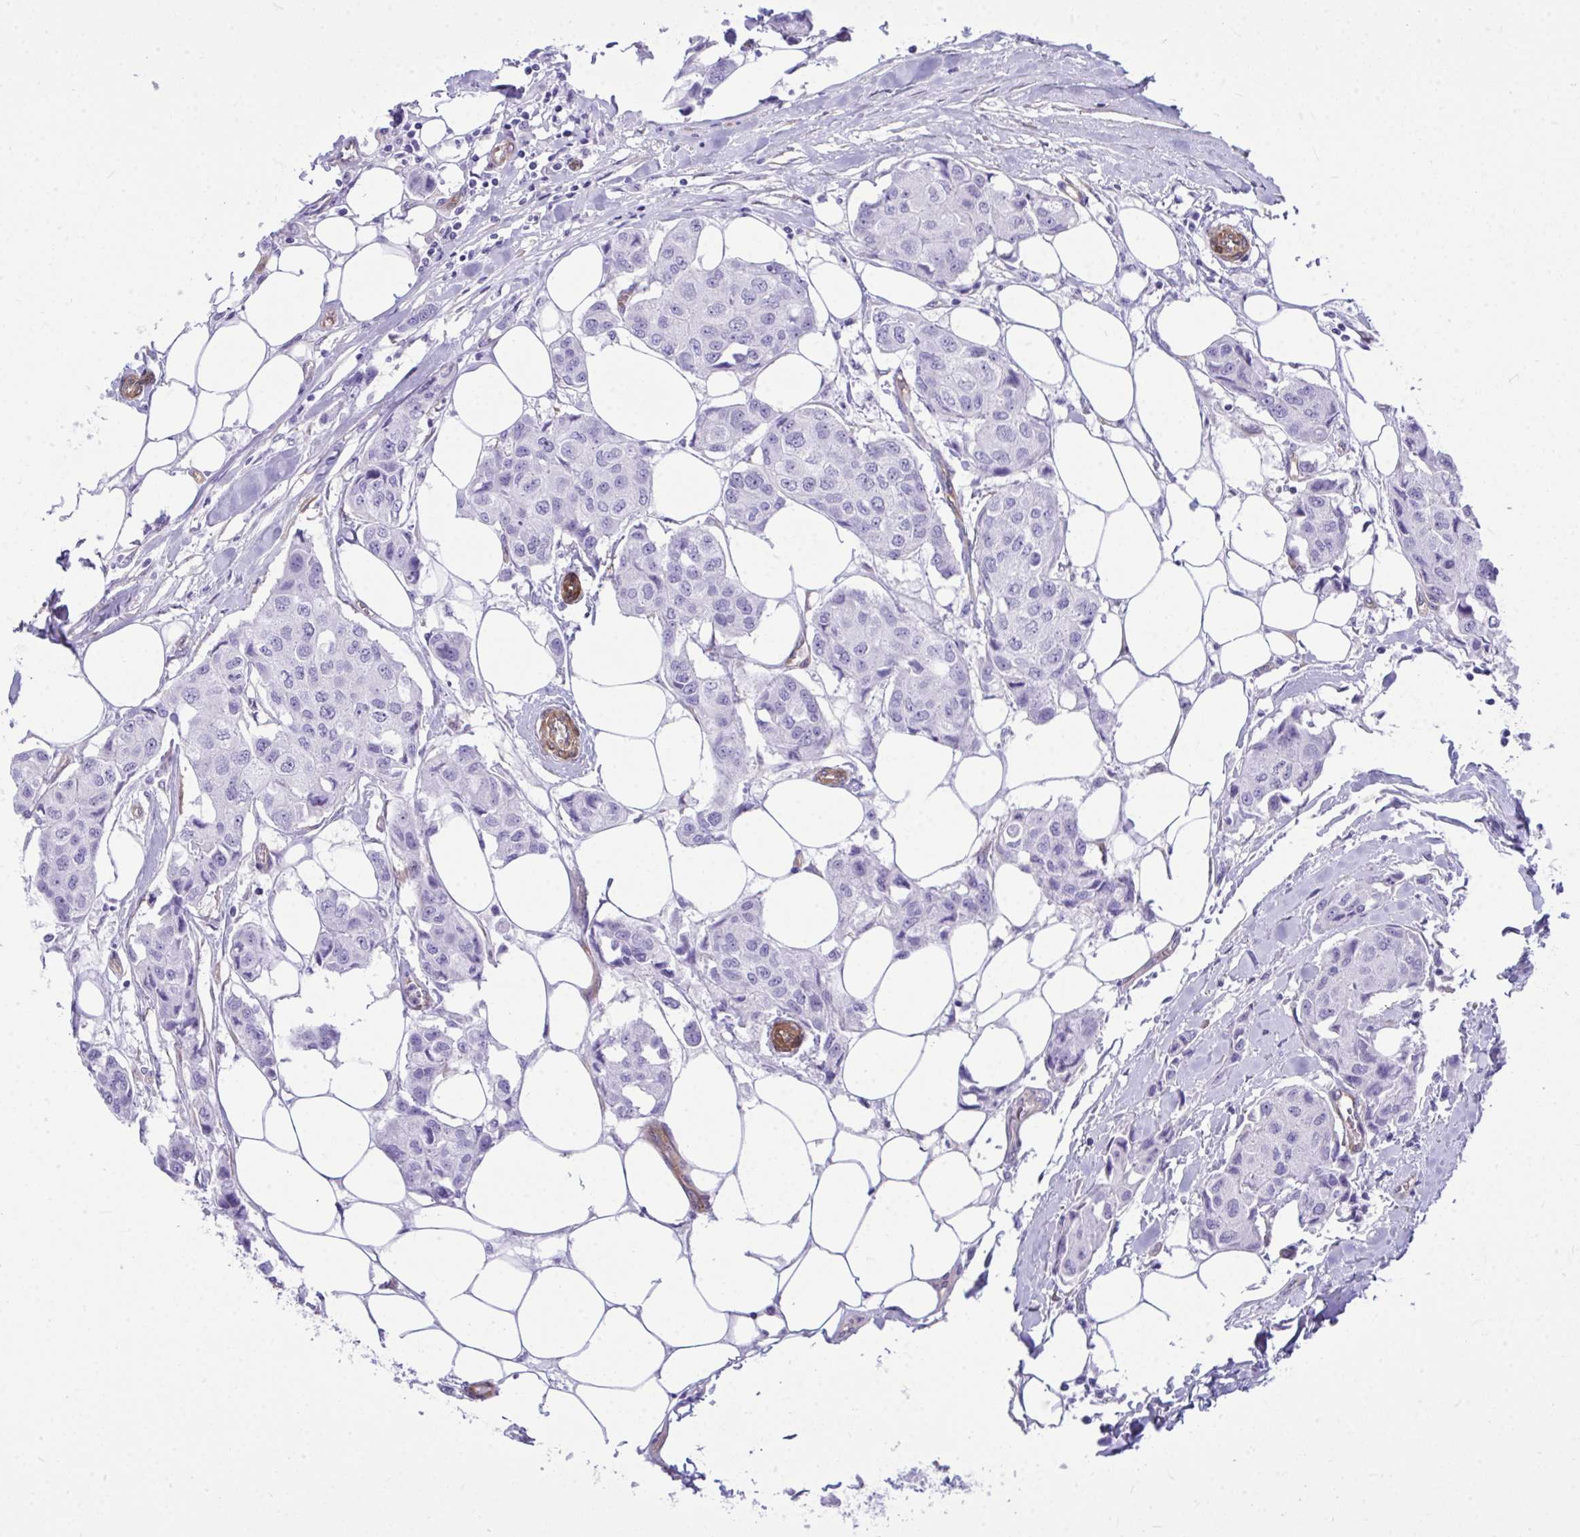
{"staining": {"intensity": "negative", "quantity": "none", "location": "none"}, "tissue": "breast cancer", "cell_type": "Tumor cells", "image_type": "cancer", "snomed": [{"axis": "morphology", "description": "Duct carcinoma"}, {"axis": "topography", "description": "Breast"}, {"axis": "topography", "description": "Lymph node"}], "caption": "Immunohistochemistry of breast cancer (invasive ductal carcinoma) exhibits no staining in tumor cells. (Stains: DAB (3,3'-diaminobenzidine) IHC with hematoxylin counter stain, Microscopy: brightfield microscopy at high magnification).", "gene": "LIMS2", "patient": {"sex": "female", "age": 80}}